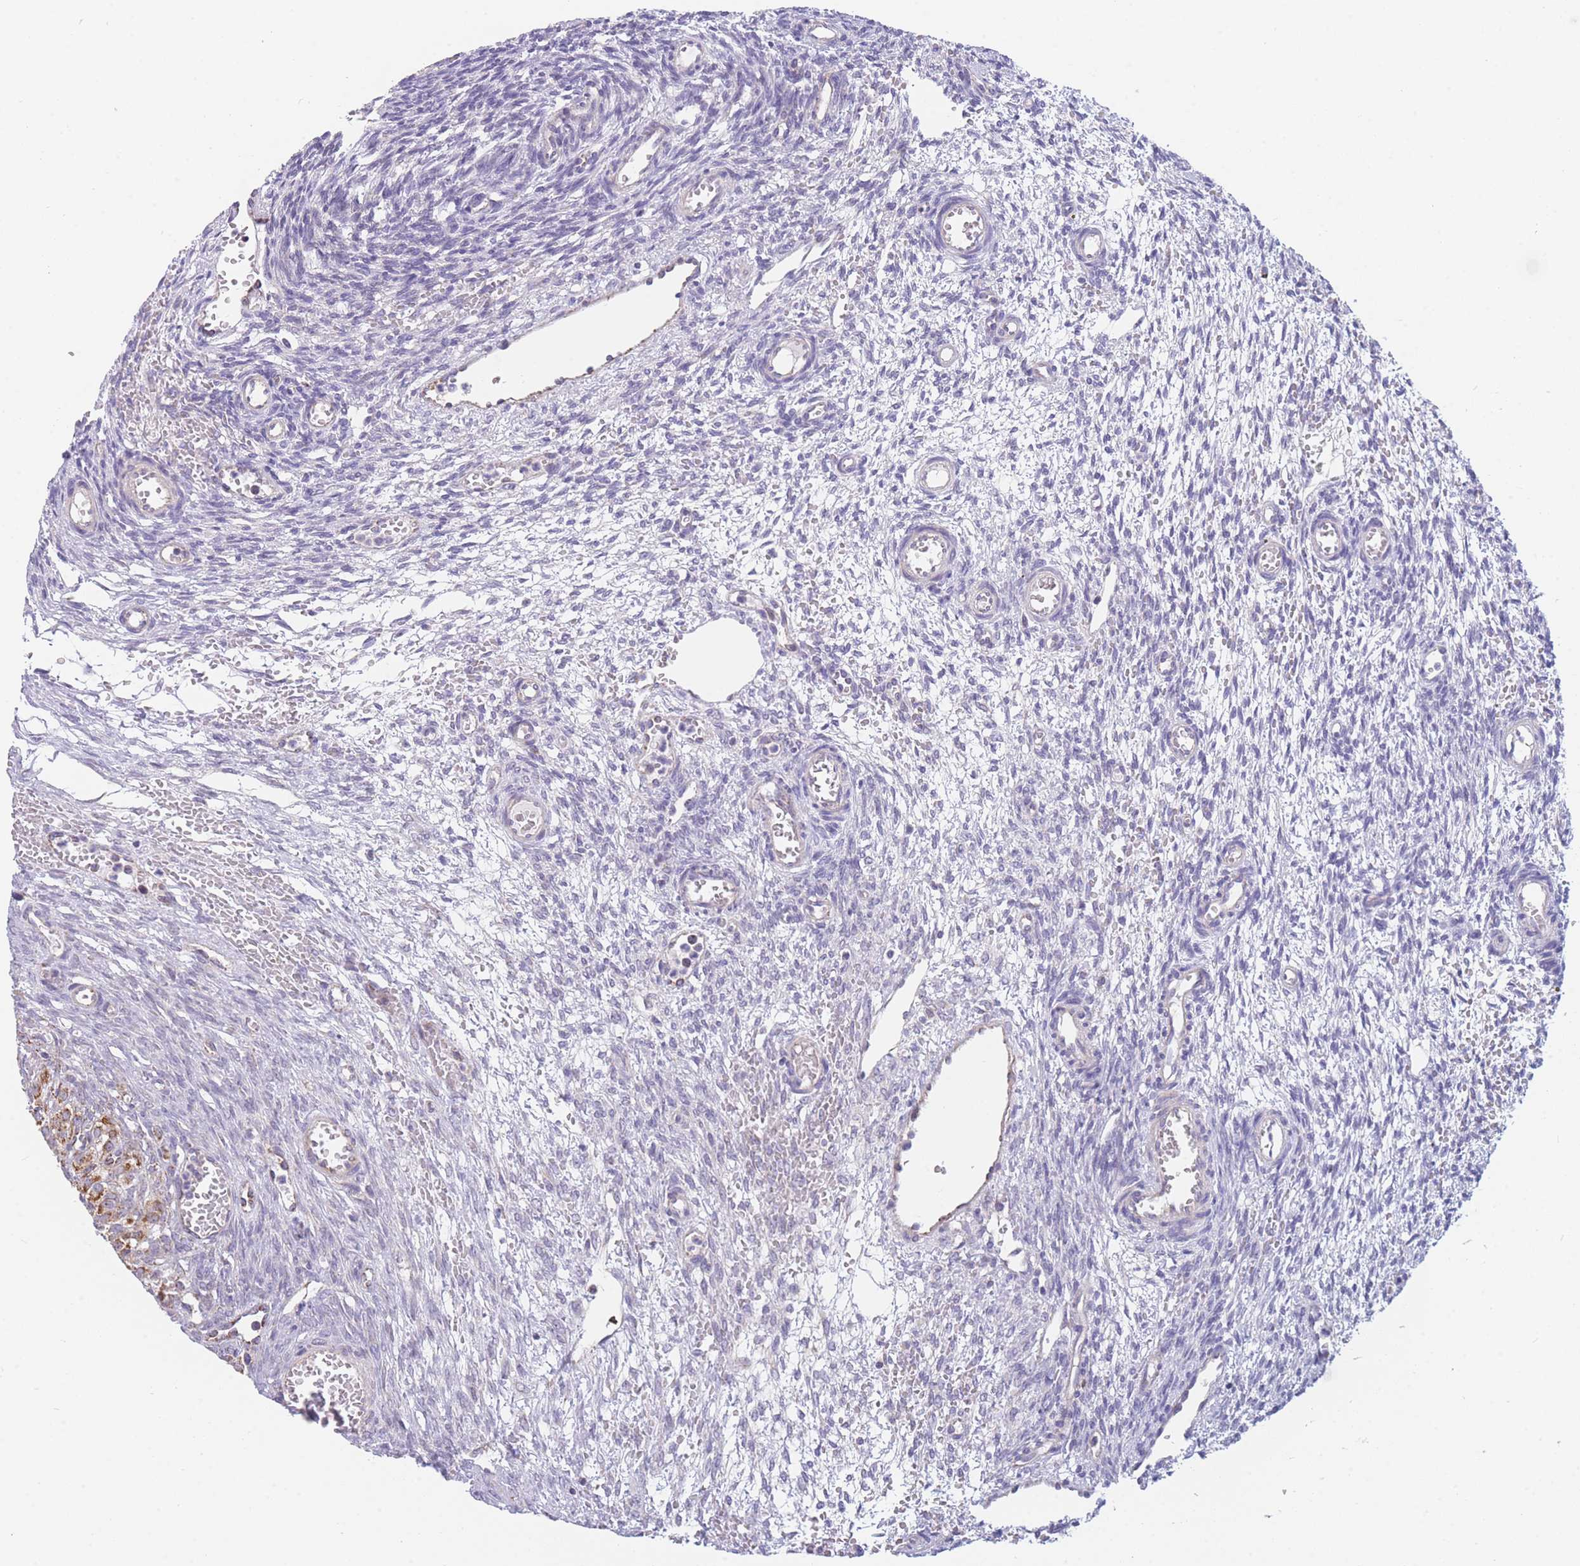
{"staining": {"intensity": "weak", "quantity": "25%-75%", "location": "cytoplasmic/membranous"}, "tissue": "ovary", "cell_type": "Ovarian stroma cells", "image_type": "normal", "snomed": [{"axis": "morphology", "description": "Normal tissue, NOS"}, {"axis": "topography", "description": "Ovary"}], "caption": "A brown stain highlights weak cytoplasmic/membranous positivity of a protein in ovarian stroma cells of normal human ovary. Nuclei are stained in blue.", "gene": "DDX49", "patient": {"sex": "female", "age": 39}}